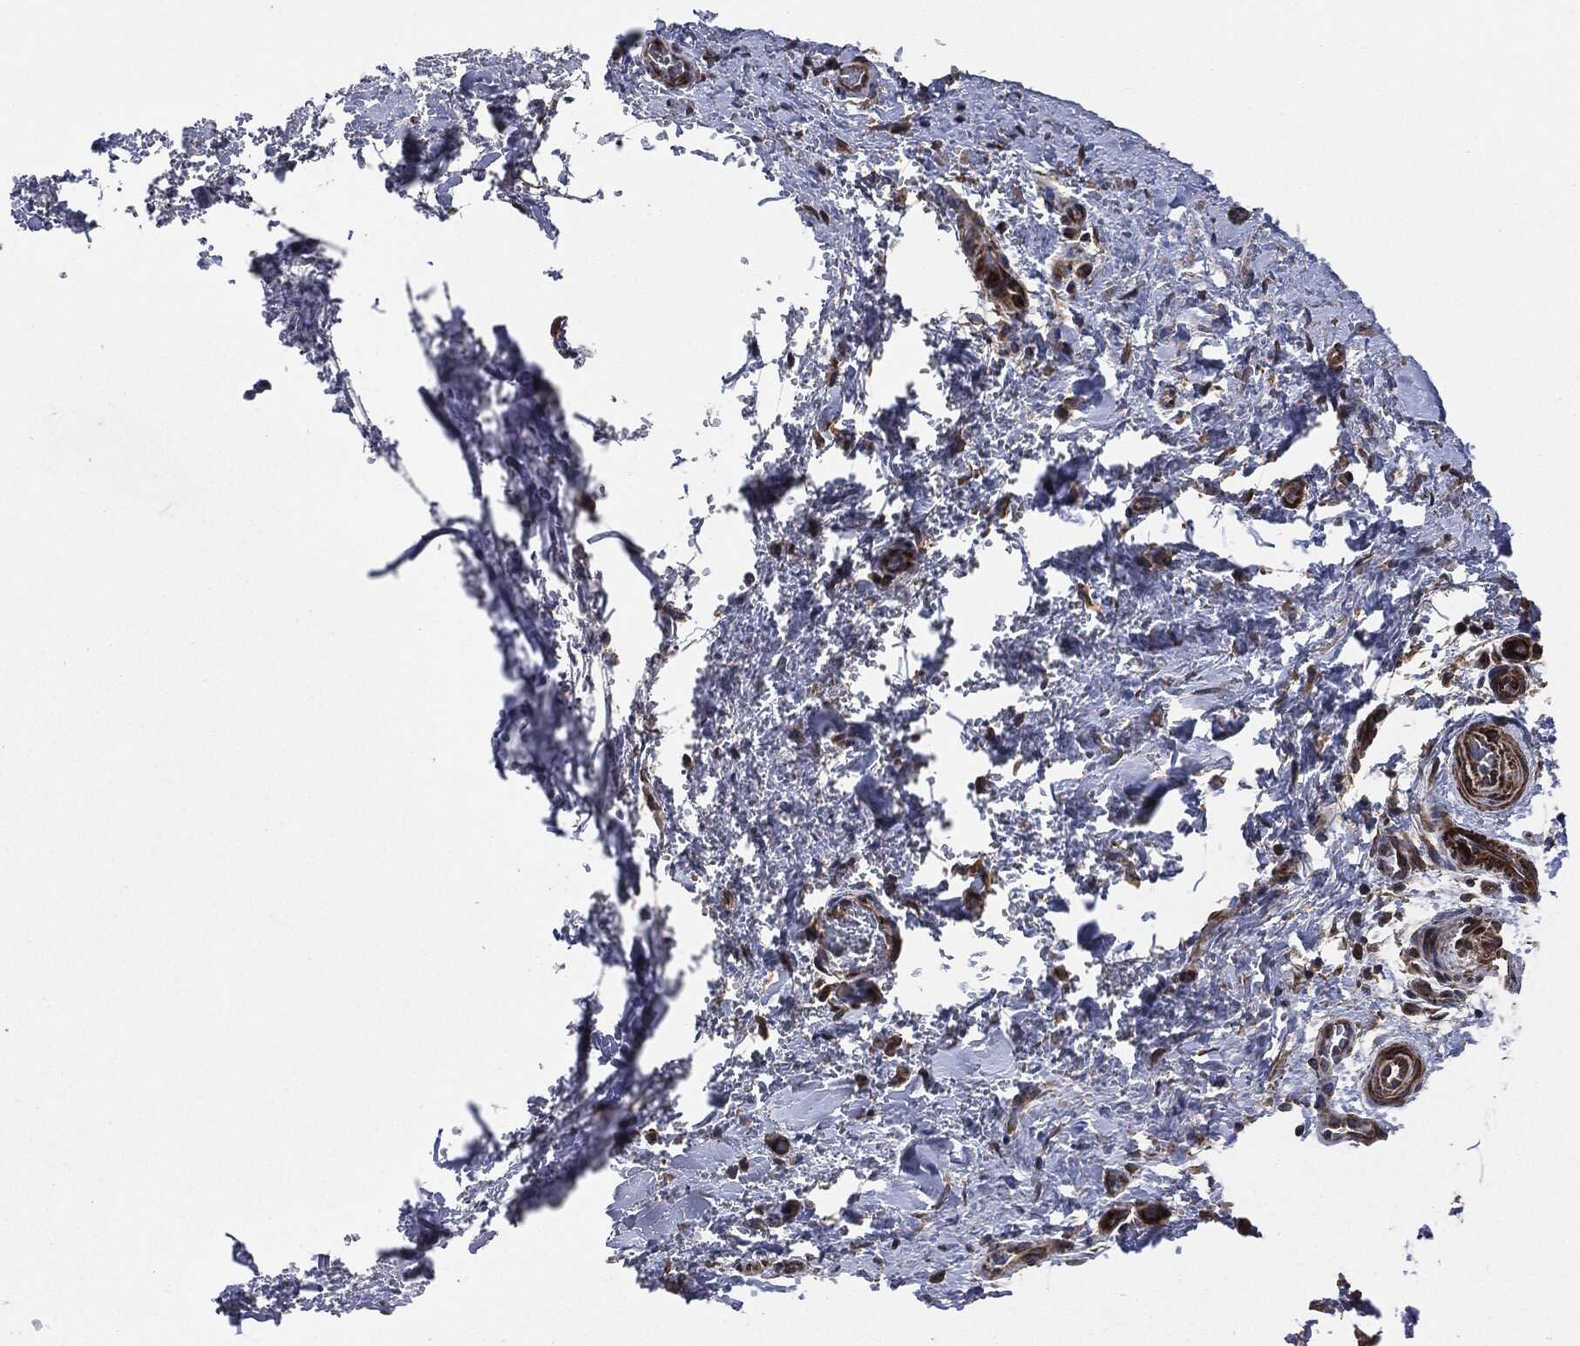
{"staining": {"intensity": "strong", "quantity": ">75%", "location": "cytoplasmic/membranous"}, "tissue": "thyroid cancer", "cell_type": "Tumor cells", "image_type": "cancer", "snomed": [{"axis": "morphology", "description": "Papillary adenocarcinoma, NOS"}, {"axis": "topography", "description": "Thyroid gland"}], "caption": "High-magnification brightfield microscopy of thyroid cancer stained with DAB (3,3'-diaminobenzidine) (brown) and counterstained with hematoxylin (blue). tumor cells exhibit strong cytoplasmic/membranous expression is appreciated in approximately>75% of cells.", "gene": "STK3", "patient": {"sex": "male", "age": 61}}